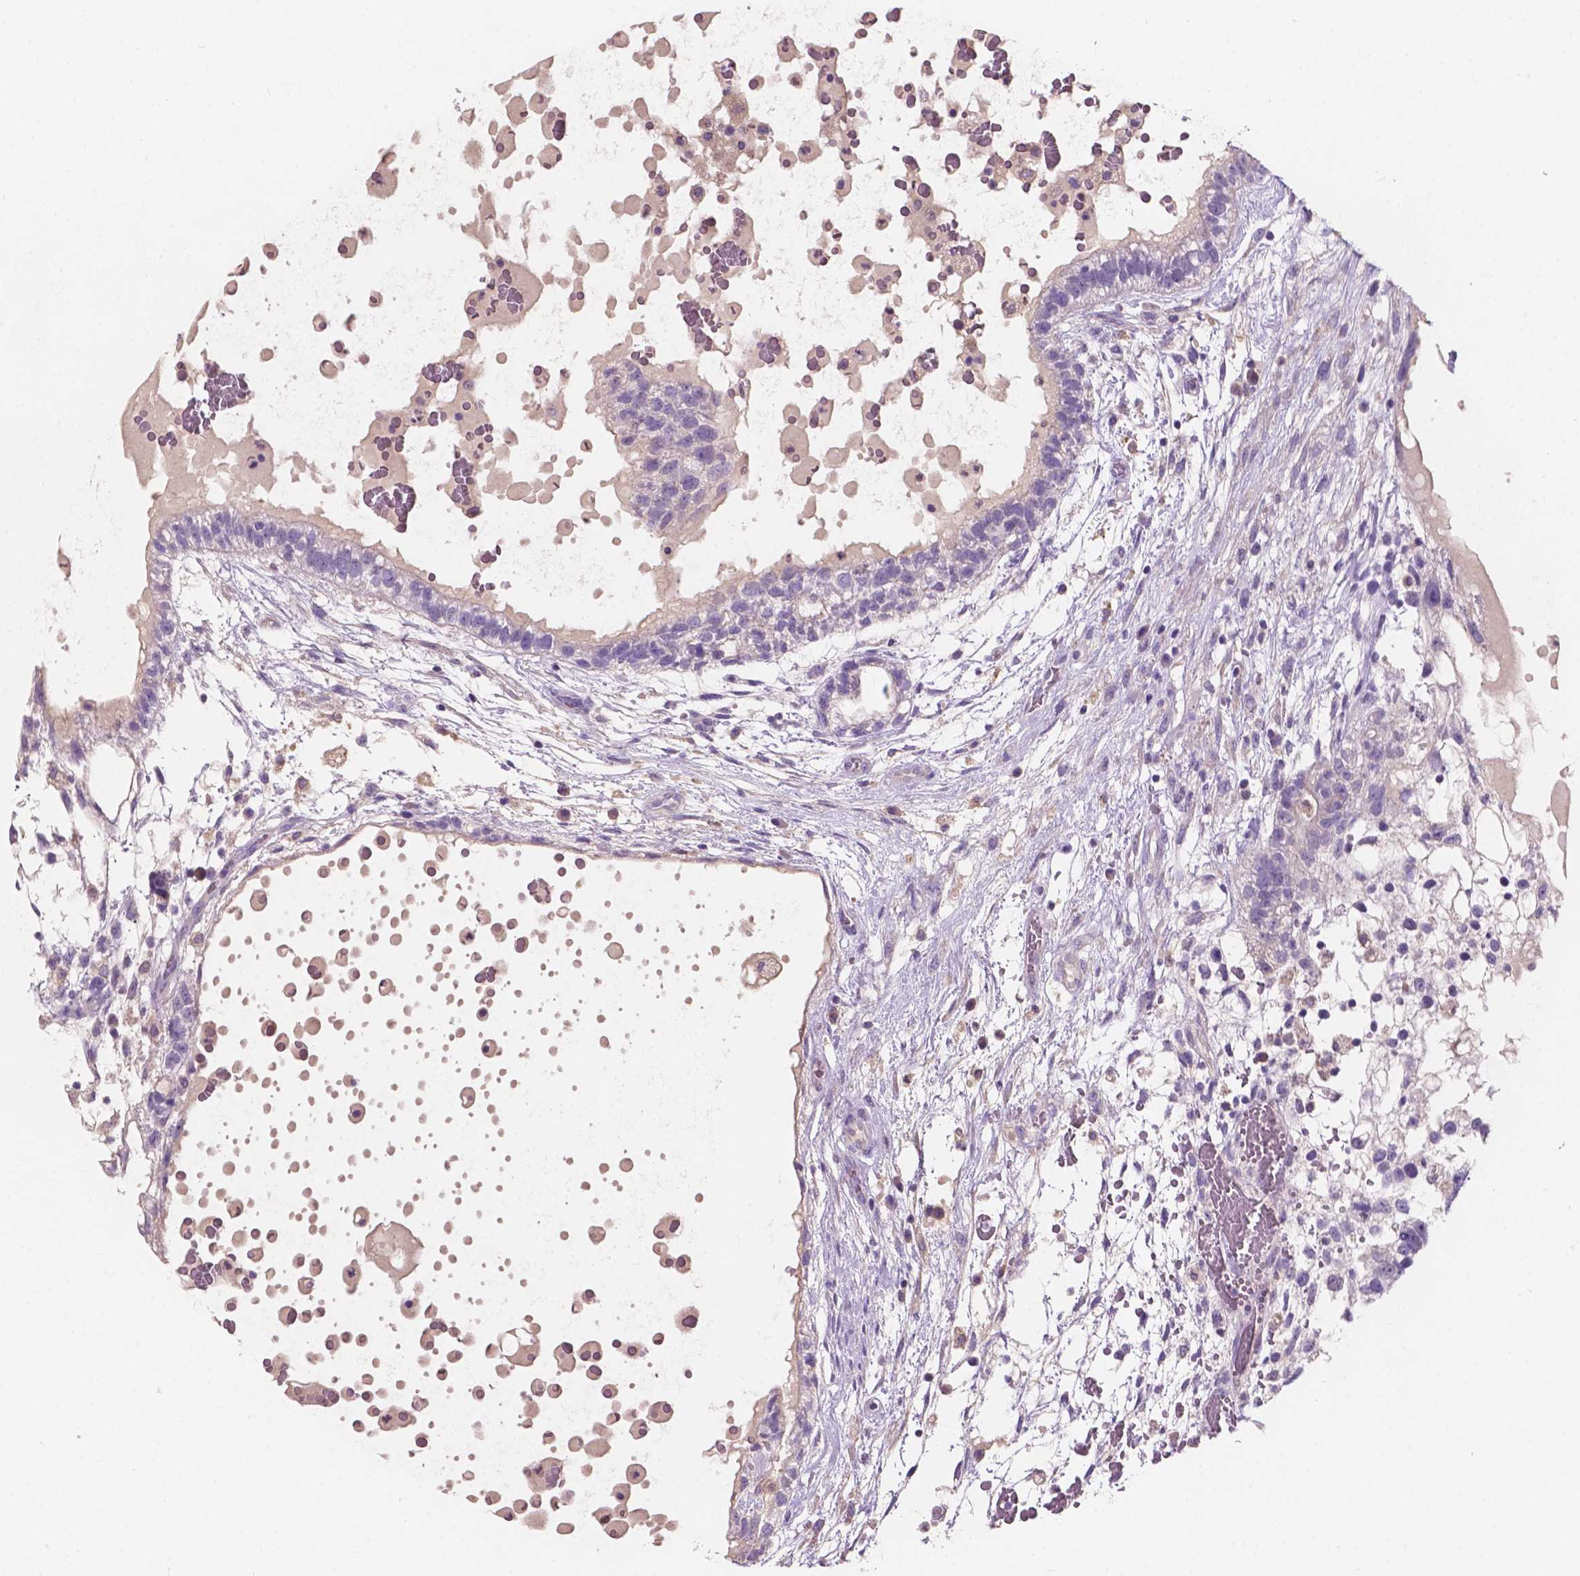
{"staining": {"intensity": "negative", "quantity": "none", "location": "none"}, "tissue": "testis cancer", "cell_type": "Tumor cells", "image_type": "cancer", "snomed": [{"axis": "morphology", "description": "Normal tissue, NOS"}, {"axis": "morphology", "description": "Carcinoma, Embryonal, NOS"}, {"axis": "topography", "description": "Testis"}], "caption": "Immunohistochemical staining of testis cancer (embryonal carcinoma) exhibits no significant staining in tumor cells.", "gene": "IREB2", "patient": {"sex": "male", "age": 32}}